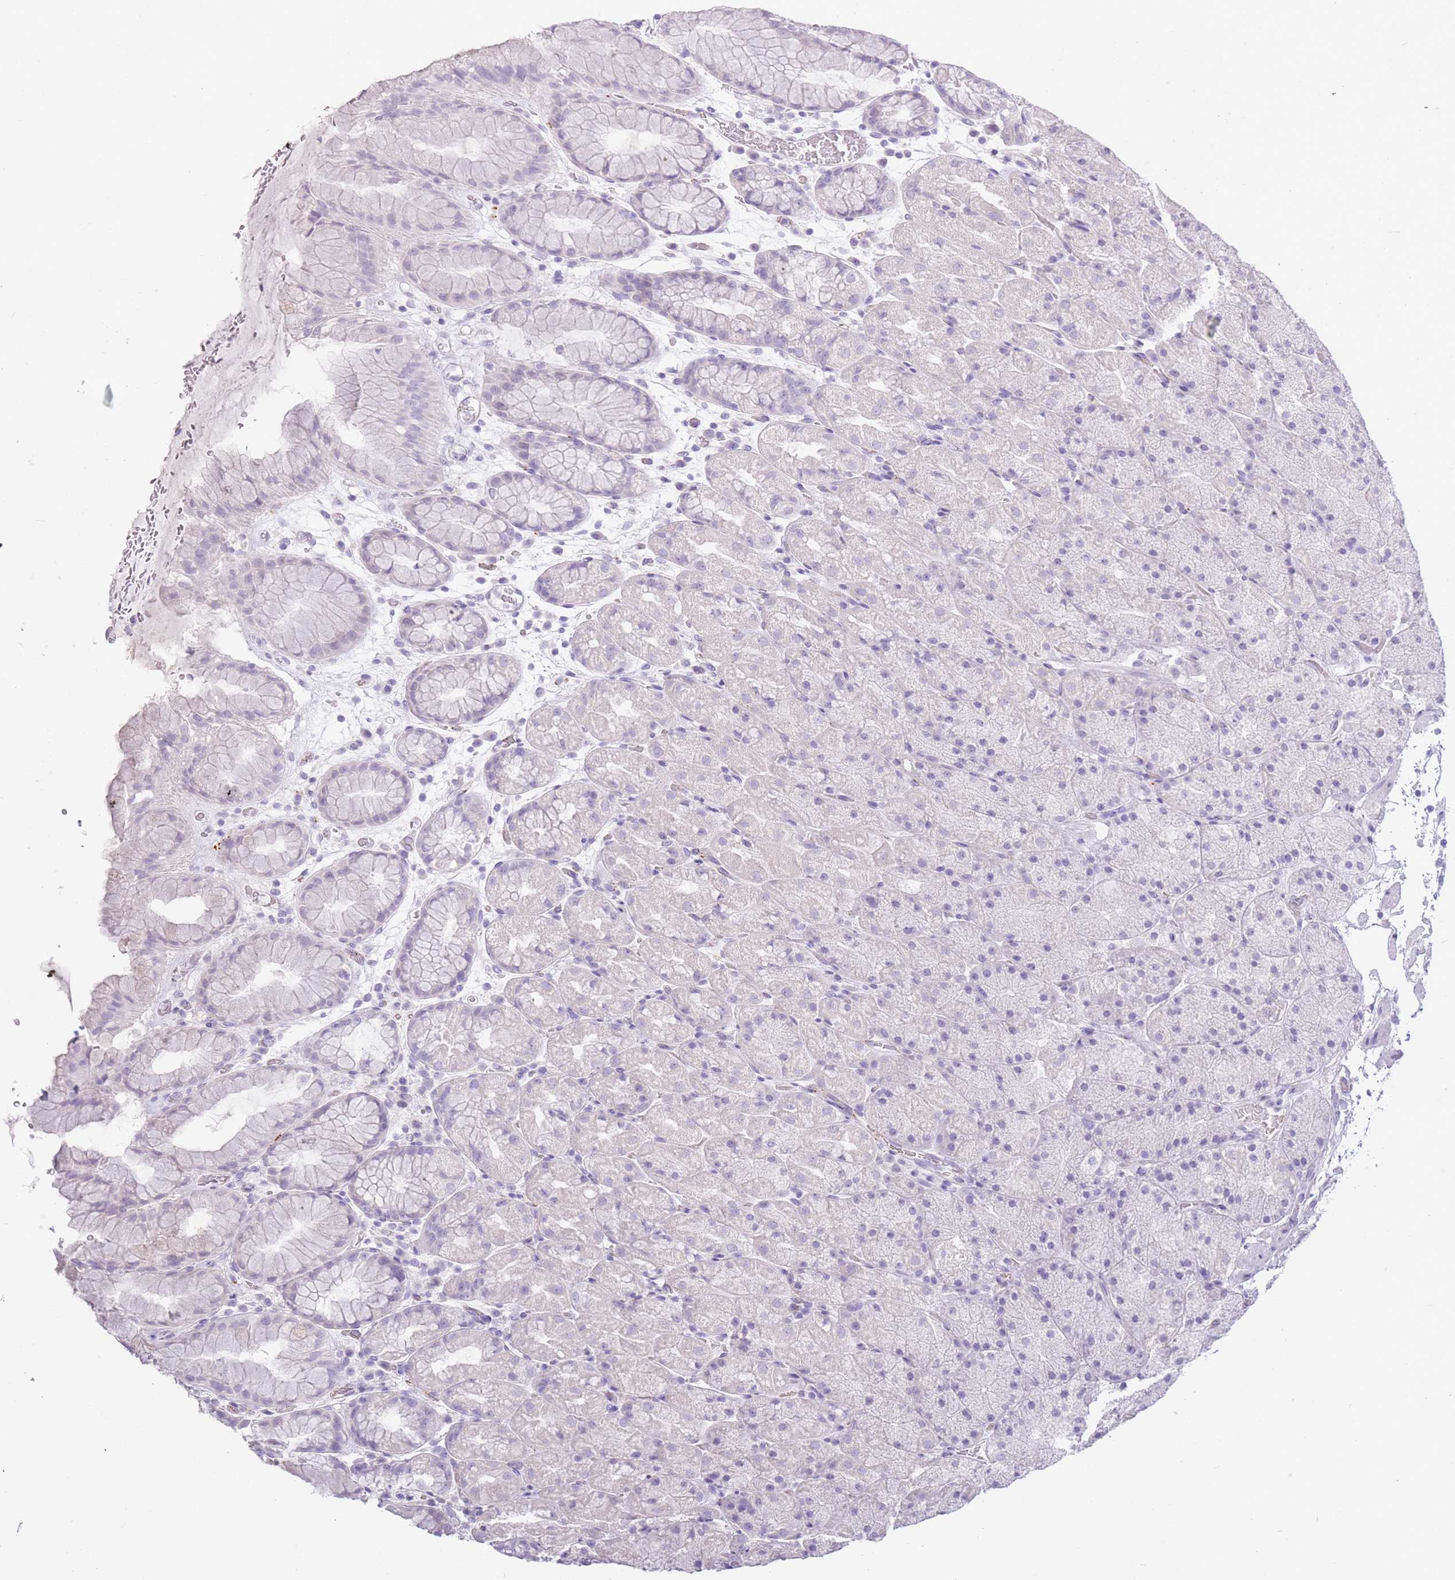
{"staining": {"intensity": "negative", "quantity": "none", "location": "none"}, "tissue": "stomach", "cell_type": "Glandular cells", "image_type": "normal", "snomed": [{"axis": "morphology", "description": "Normal tissue, NOS"}, {"axis": "topography", "description": "Stomach, upper"}, {"axis": "topography", "description": "Stomach, lower"}], "caption": "High magnification brightfield microscopy of normal stomach stained with DAB (3,3'-diaminobenzidine) (brown) and counterstained with hematoxylin (blue): glandular cells show no significant positivity. (DAB immunohistochemistry (IHC), high magnification).", "gene": "RHO", "patient": {"sex": "male", "age": 67}}